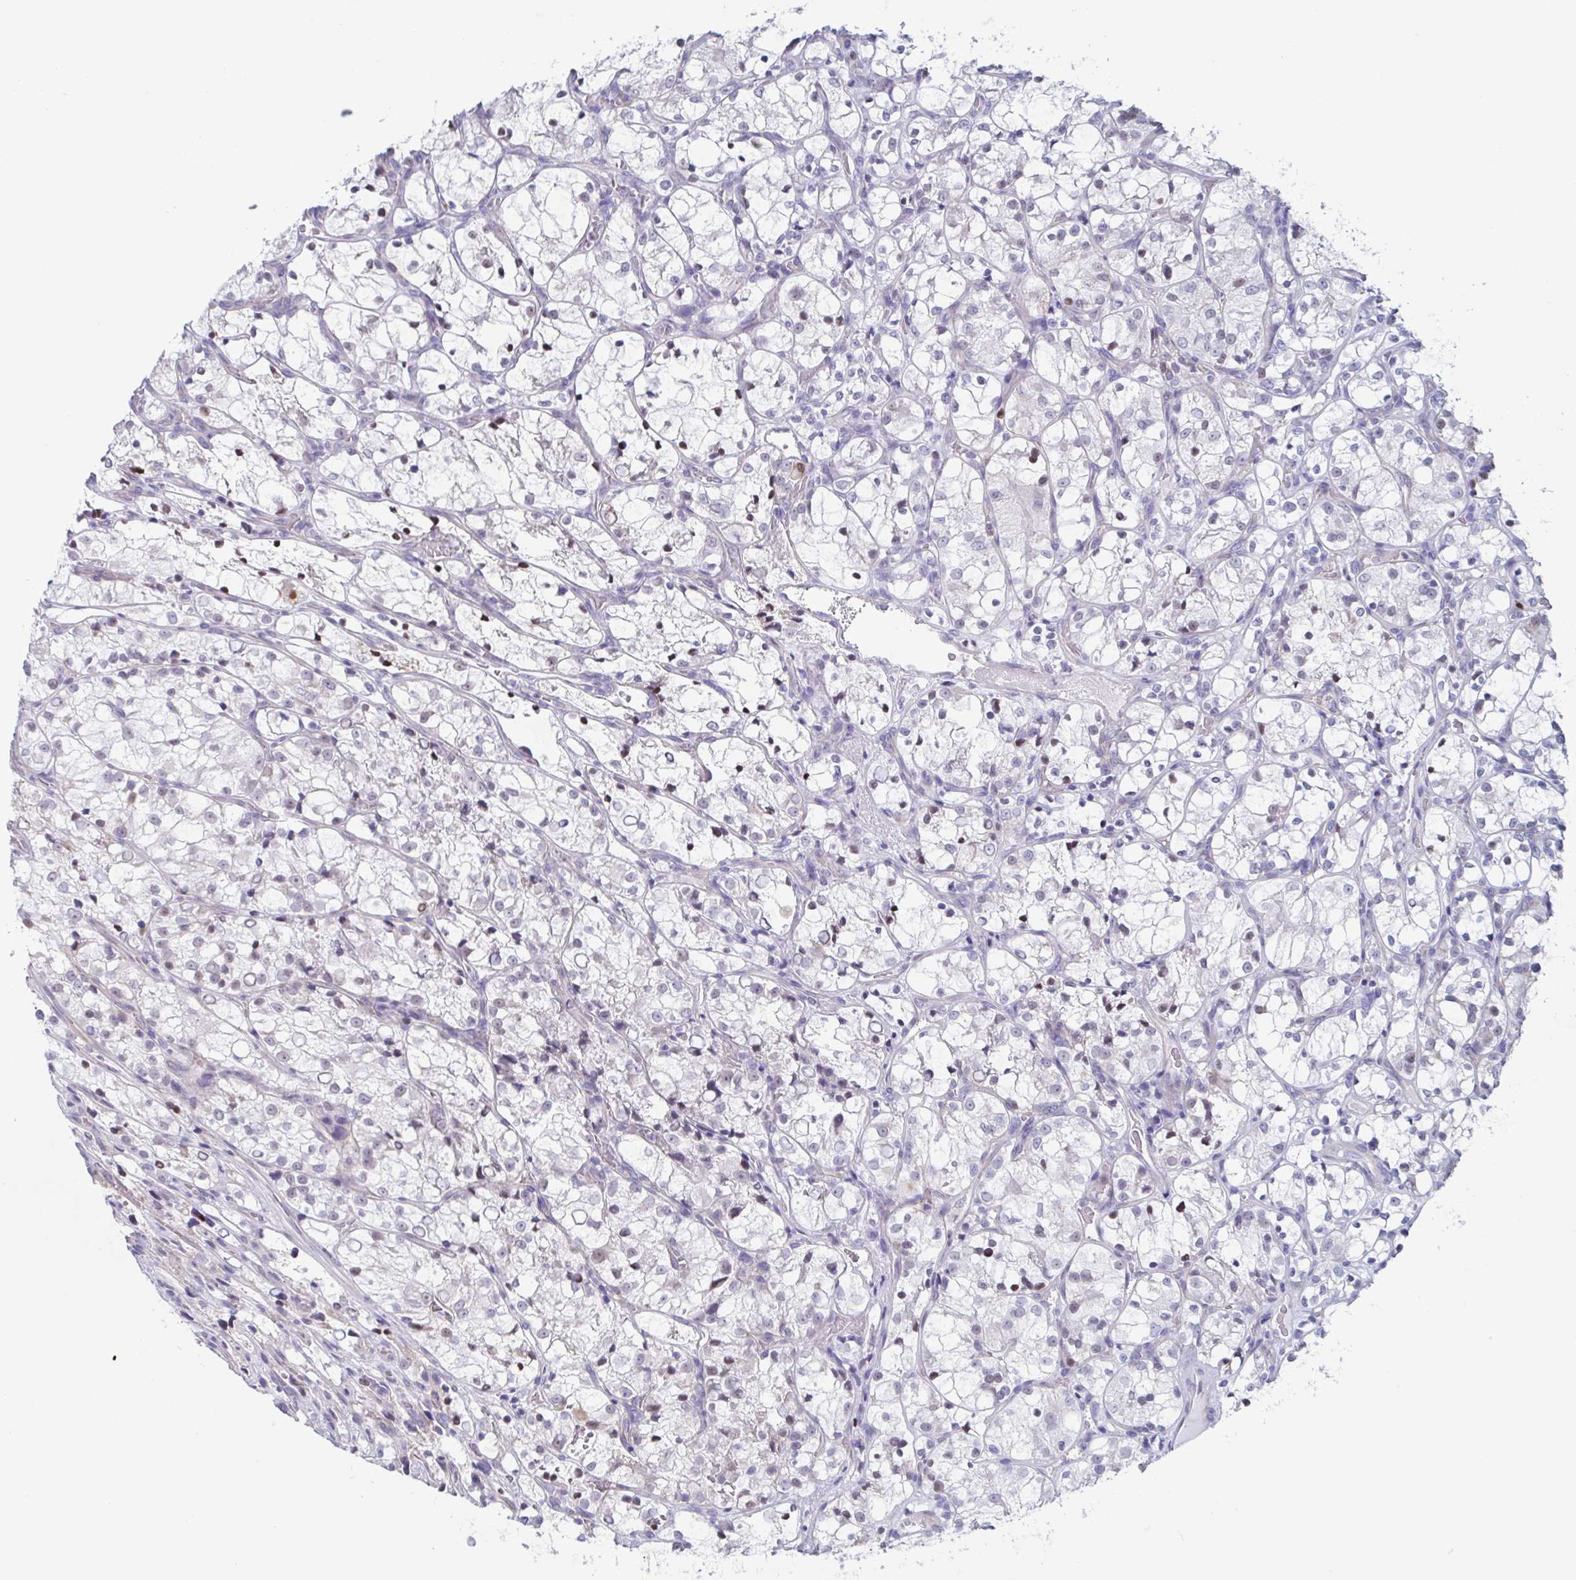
{"staining": {"intensity": "negative", "quantity": "none", "location": "none"}, "tissue": "renal cancer", "cell_type": "Tumor cells", "image_type": "cancer", "snomed": [{"axis": "morphology", "description": "Adenocarcinoma, NOS"}, {"axis": "topography", "description": "Kidney"}], "caption": "DAB immunohistochemical staining of human renal cancer shows no significant staining in tumor cells. The staining was performed using DAB (3,3'-diaminobenzidine) to visualize the protein expression in brown, while the nuclei were stained in blue with hematoxylin (Magnification: 20x).", "gene": "PBOV1", "patient": {"sex": "female", "age": 69}}